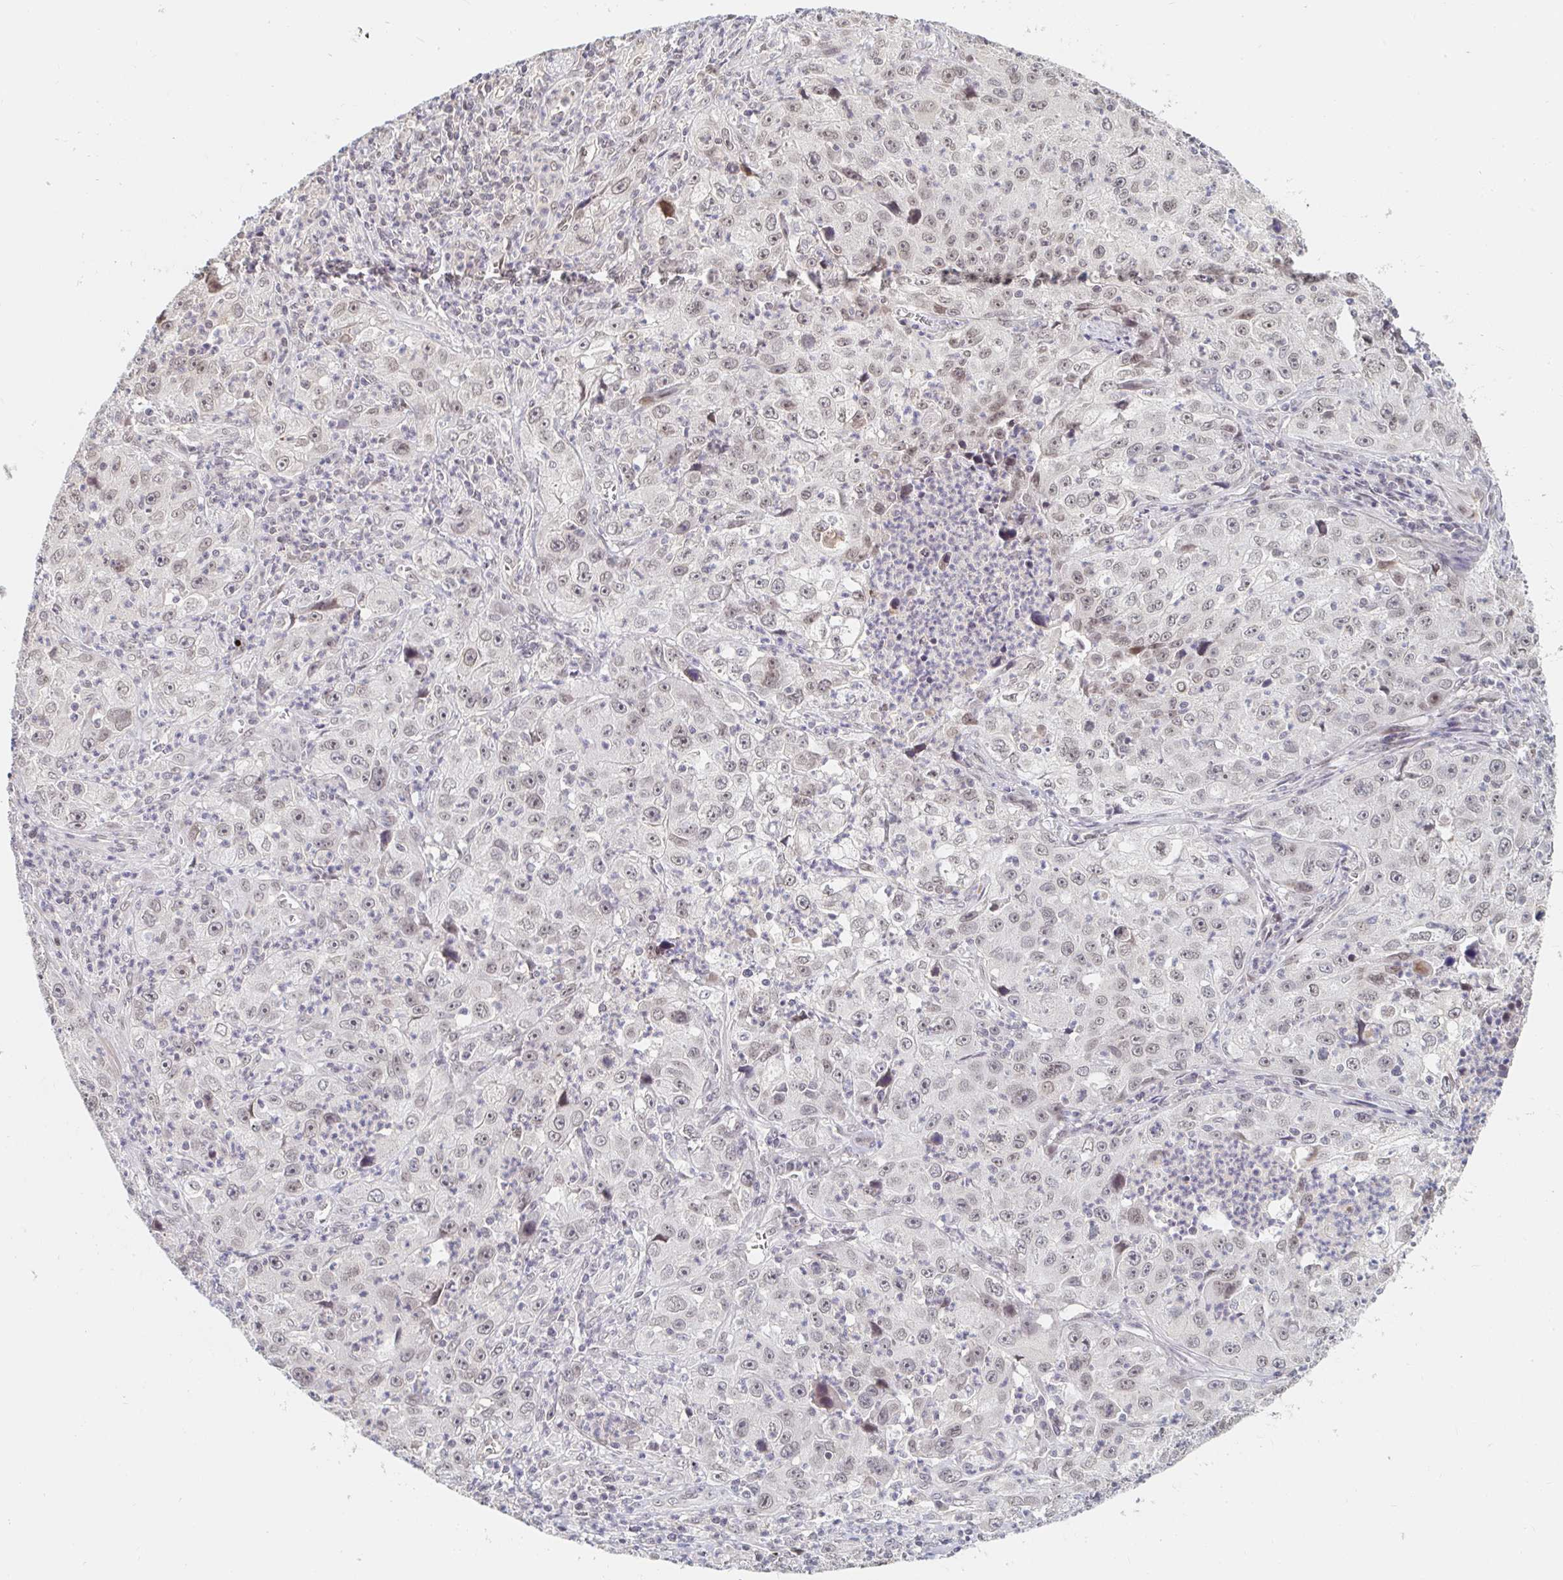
{"staining": {"intensity": "negative", "quantity": "none", "location": "none"}, "tissue": "lung cancer", "cell_type": "Tumor cells", "image_type": "cancer", "snomed": [{"axis": "morphology", "description": "Squamous cell carcinoma, NOS"}, {"axis": "topography", "description": "Lung"}], "caption": "Tumor cells show no significant protein staining in lung cancer (squamous cell carcinoma).", "gene": "CHD2", "patient": {"sex": "male", "age": 71}}